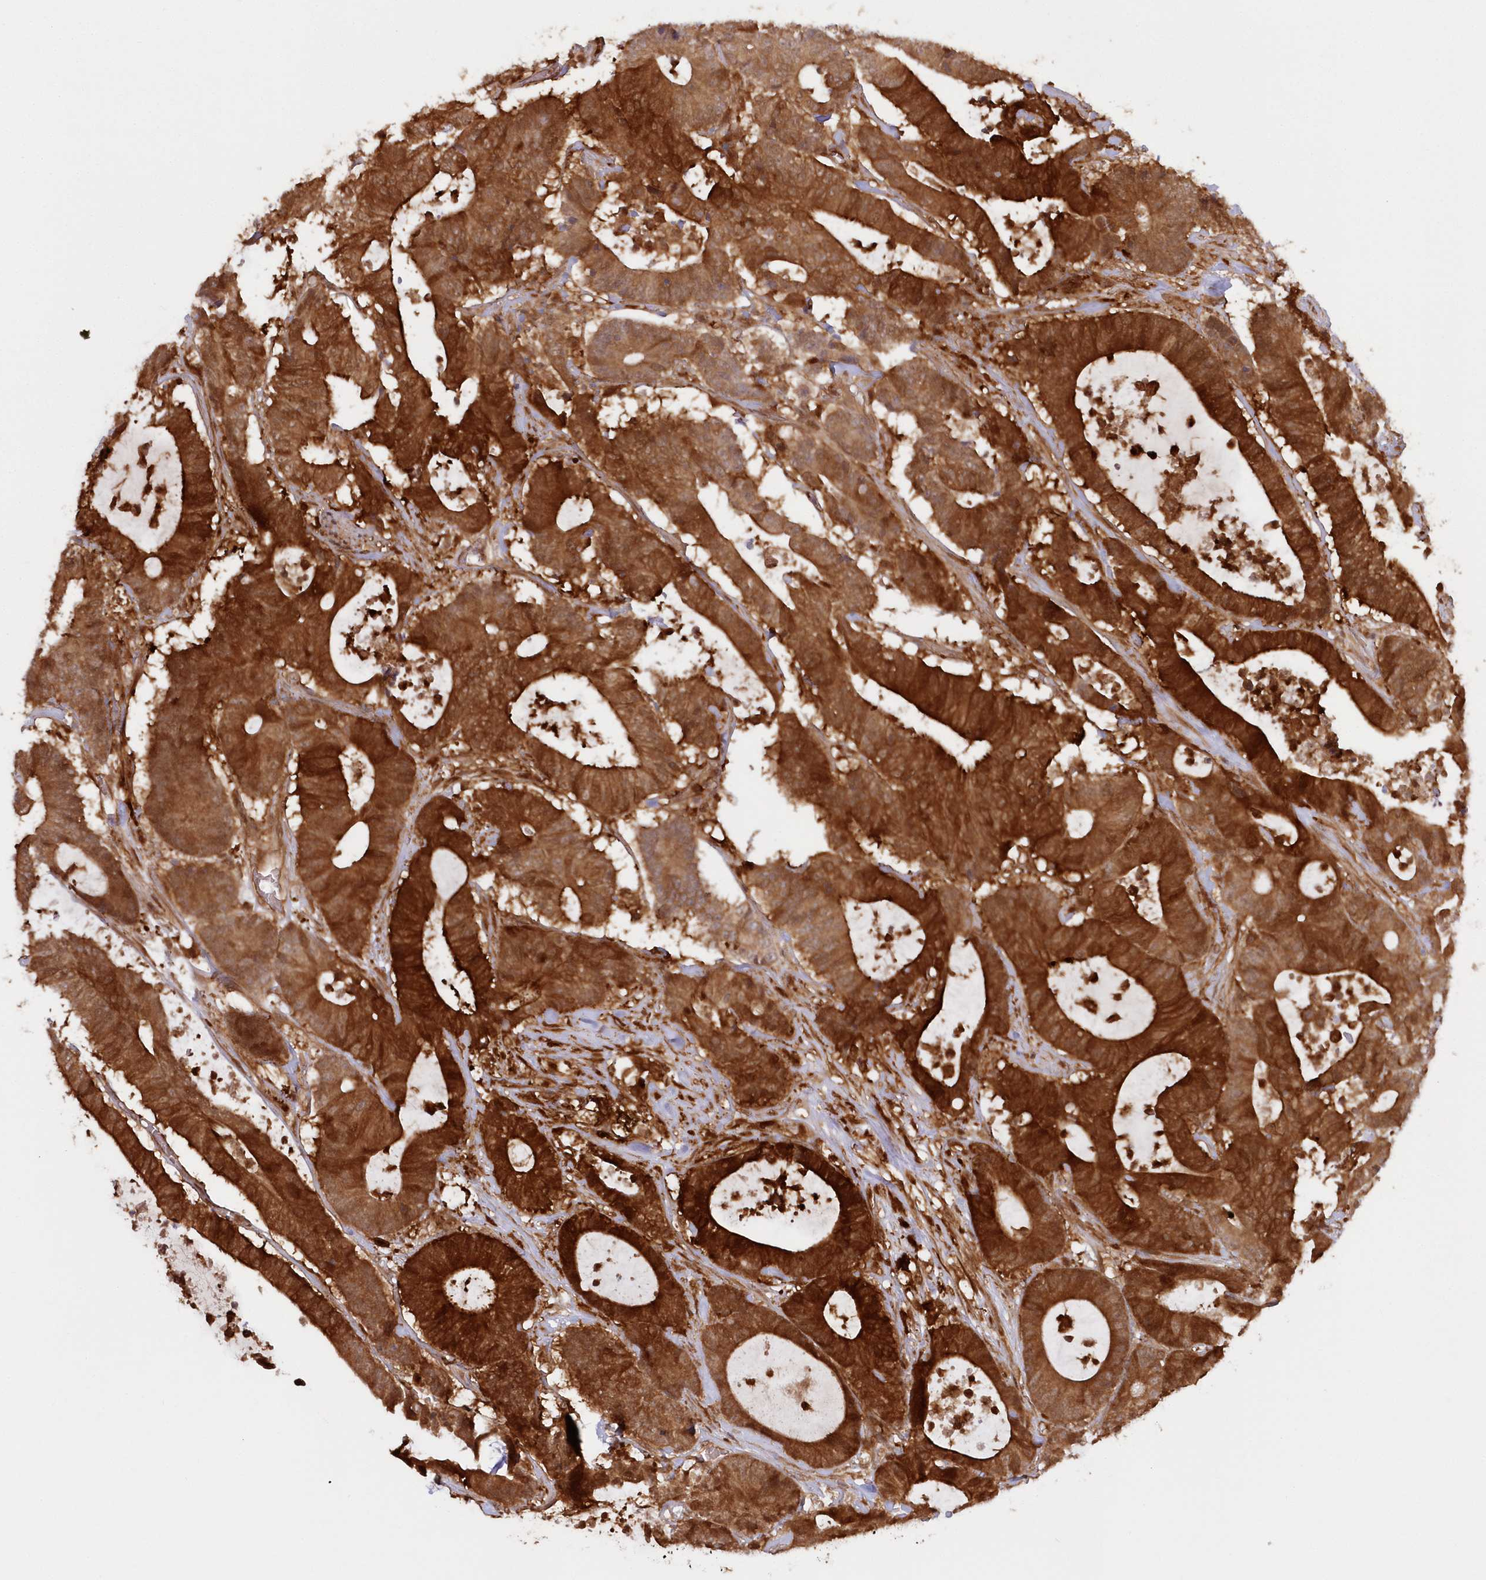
{"staining": {"intensity": "strong", "quantity": ">75%", "location": "cytoplasmic/membranous"}, "tissue": "colorectal cancer", "cell_type": "Tumor cells", "image_type": "cancer", "snomed": [{"axis": "morphology", "description": "Adenocarcinoma, NOS"}, {"axis": "topography", "description": "Colon"}], "caption": "Strong cytoplasmic/membranous positivity for a protein is identified in approximately >75% of tumor cells of colorectal cancer (adenocarcinoma) using IHC.", "gene": "GBE1", "patient": {"sex": "female", "age": 84}}